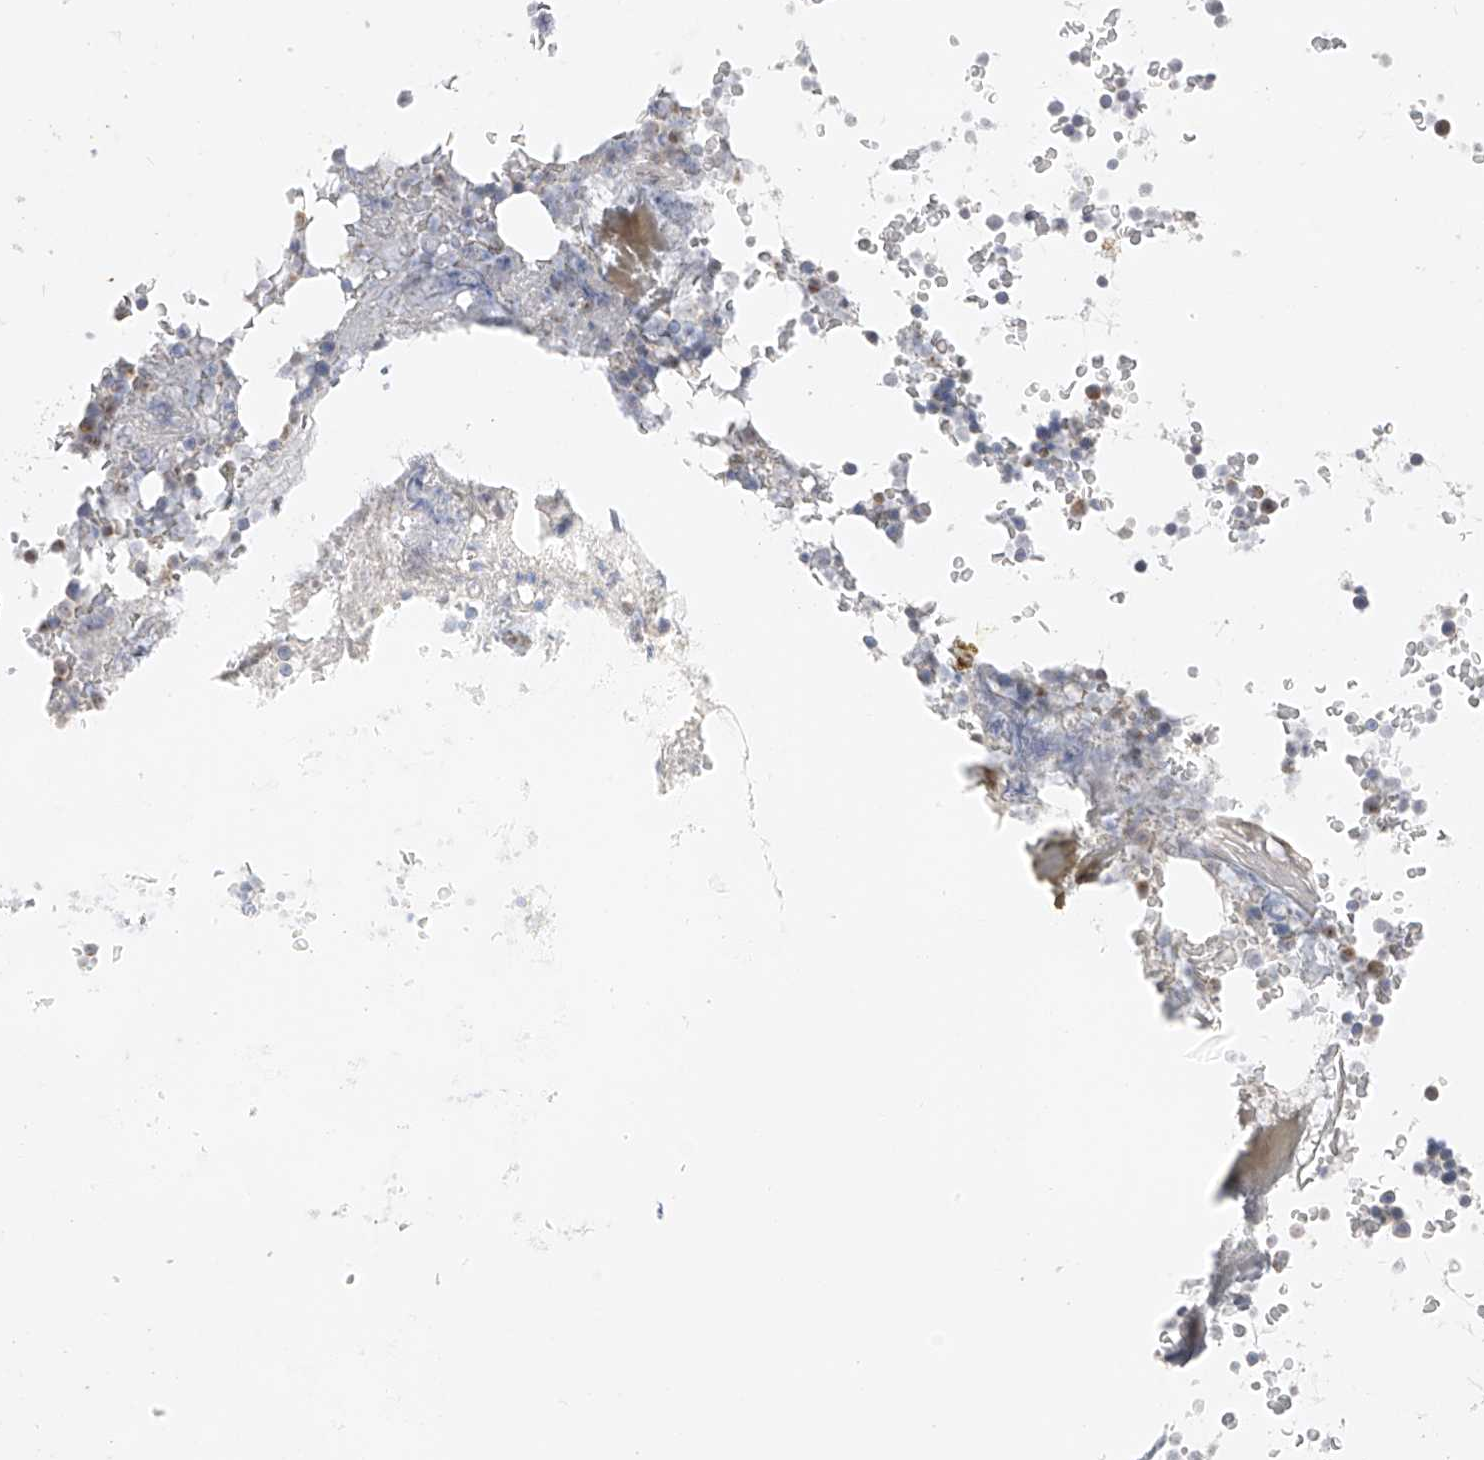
{"staining": {"intensity": "negative", "quantity": "none", "location": "none"}, "tissue": "bone marrow", "cell_type": "Hematopoietic cells", "image_type": "normal", "snomed": [{"axis": "morphology", "description": "Normal tissue, NOS"}, {"axis": "topography", "description": "Bone marrow"}], "caption": "The micrograph reveals no significant staining in hematopoietic cells of bone marrow. (IHC, brightfield microscopy, high magnification).", "gene": "DYRK1B", "patient": {"sex": "male", "age": 58}}